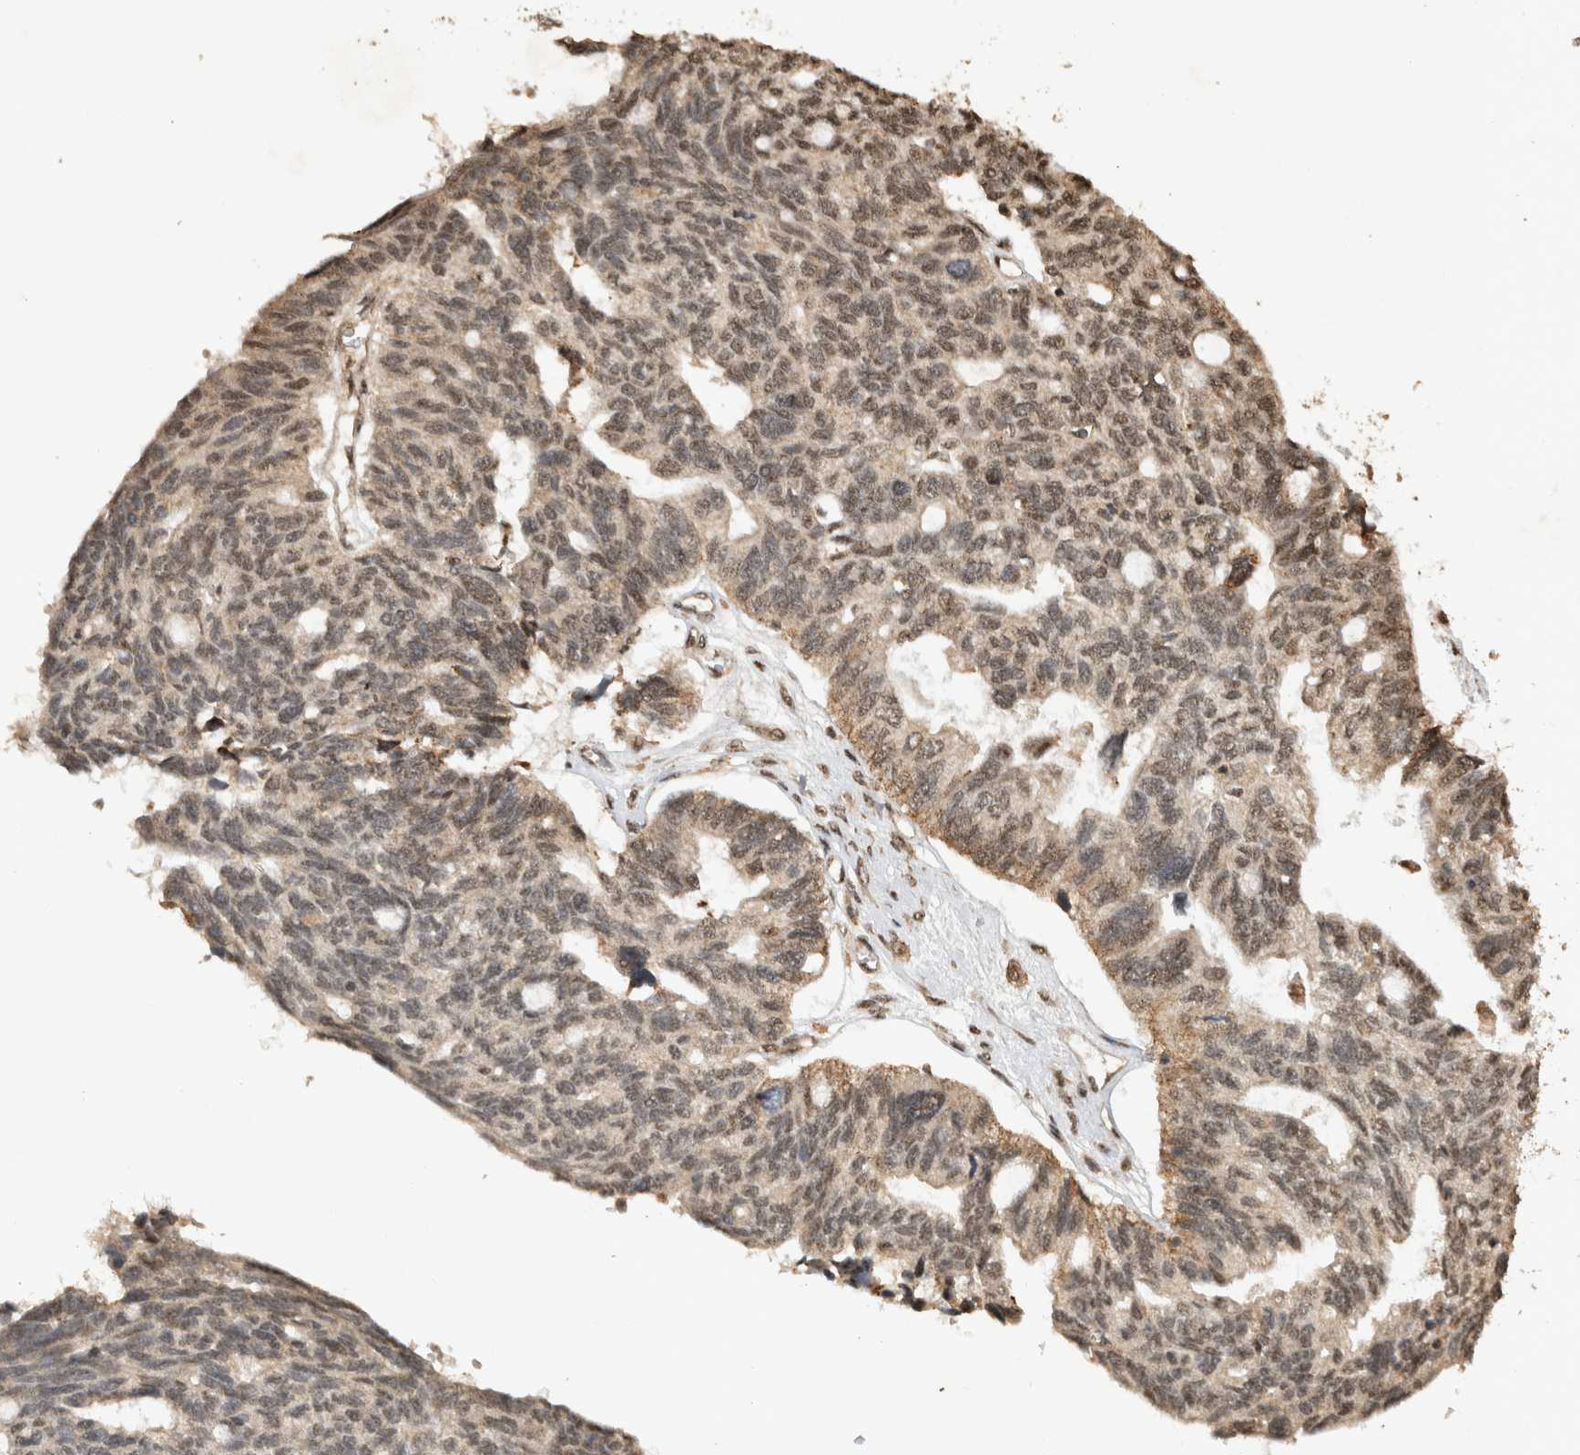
{"staining": {"intensity": "weak", "quantity": "25%-75%", "location": "nuclear"}, "tissue": "ovarian cancer", "cell_type": "Tumor cells", "image_type": "cancer", "snomed": [{"axis": "morphology", "description": "Cystadenocarcinoma, serous, NOS"}, {"axis": "topography", "description": "Ovary"}], "caption": "Weak nuclear expression is identified in approximately 25%-75% of tumor cells in ovarian cancer.", "gene": "KEAP1", "patient": {"sex": "female", "age": 79}}